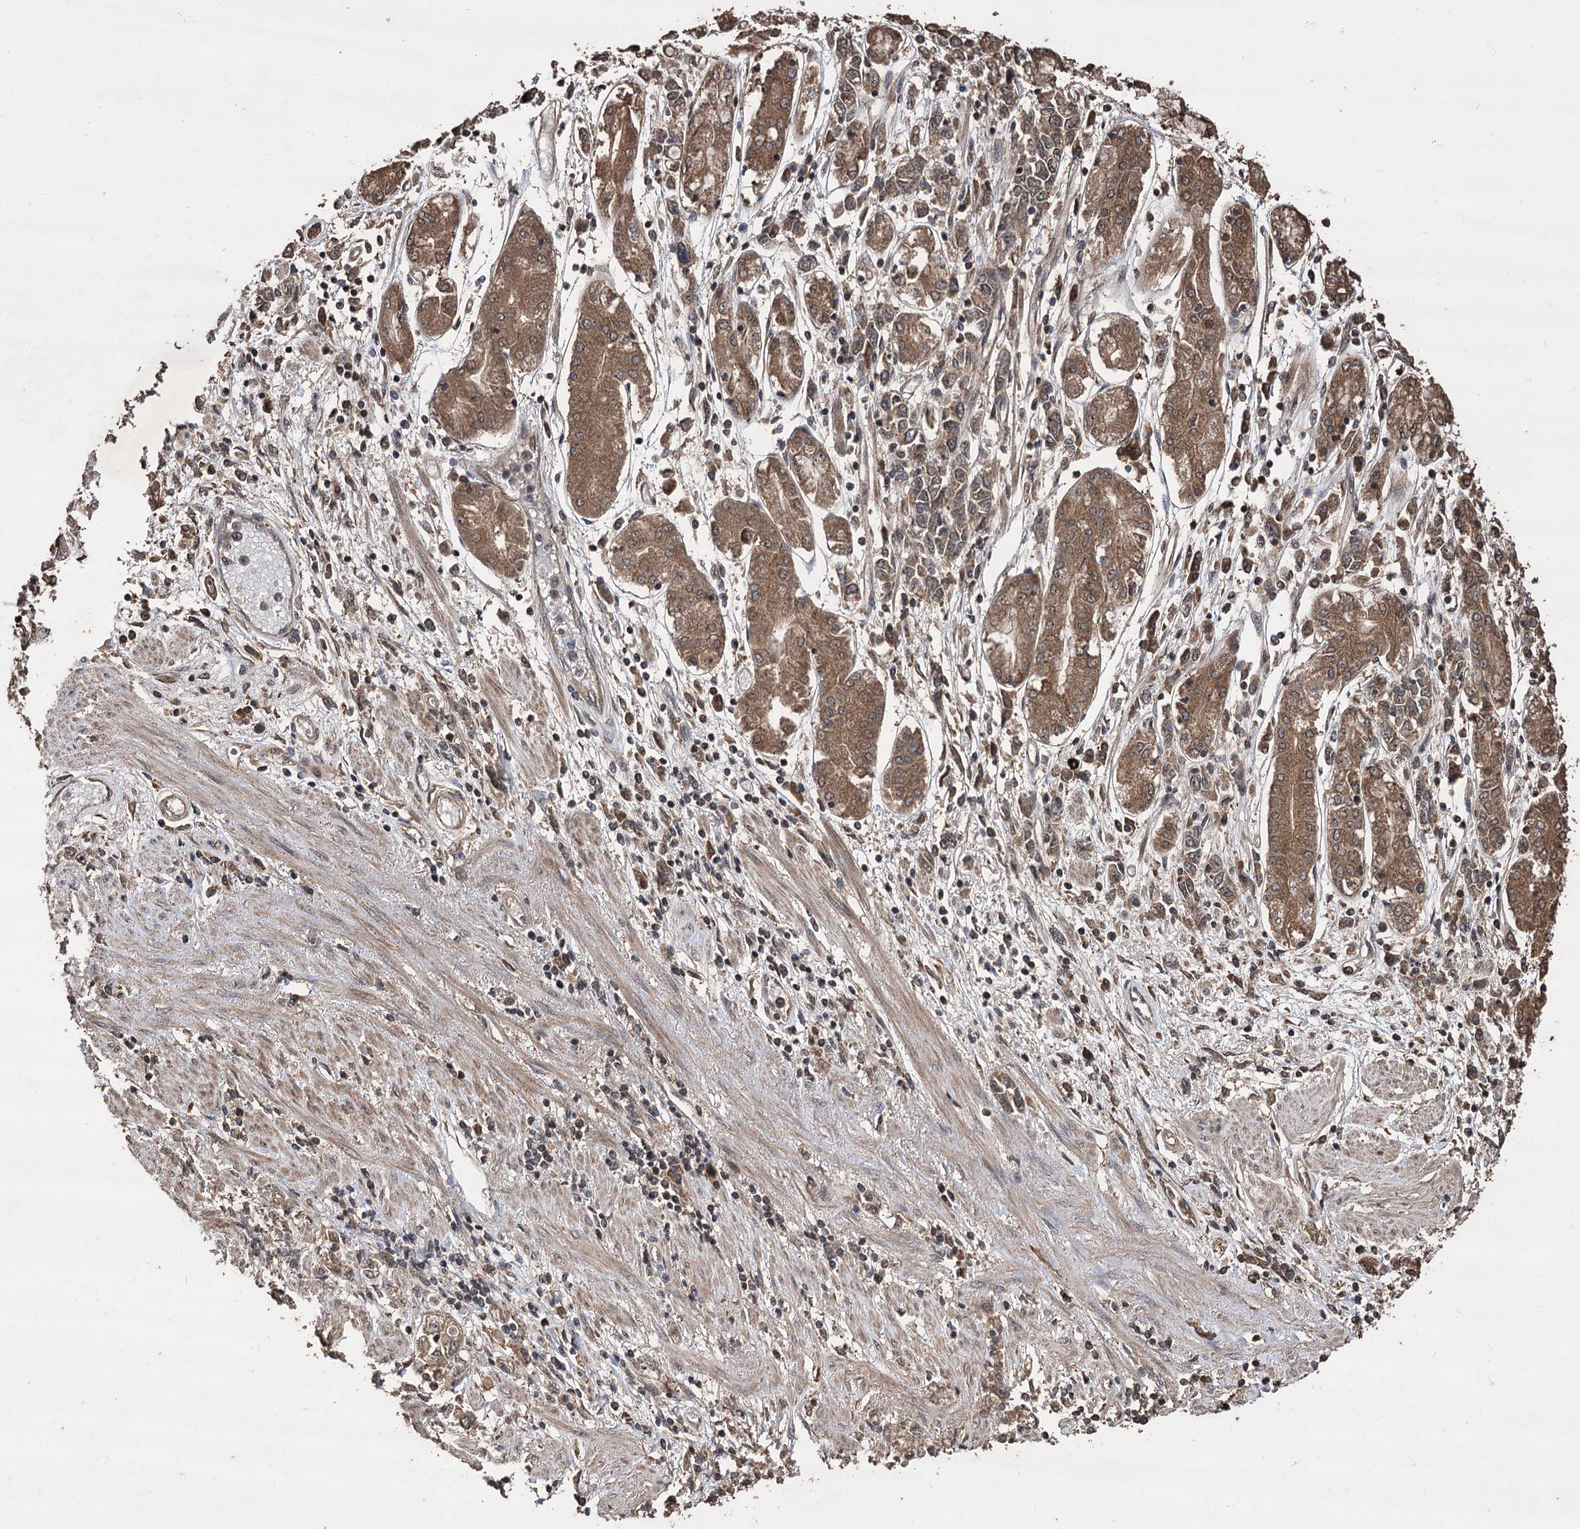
{"staining": {"intensity": "moderate", "quantity": ">75%", "location": "cytoplasmic/membranous"}, "tissue": "stomach cancer", "cell_type": "Tumor cells", "image_type": "cancer", "snomed": [{"axis": "morphology", "description": "Adenocarcinoma, NOS"}, {"axis": "topography", "description": "Stomach"}], "caption": "IHC of human stomach cancer (adenocarcinoma) reveals medium levels of moderate cytoplasmic/membranous staining in approximately >75% of tumor cells.", "gene": "RASSF3", "patient": {"sex": "female", "age": 76}}